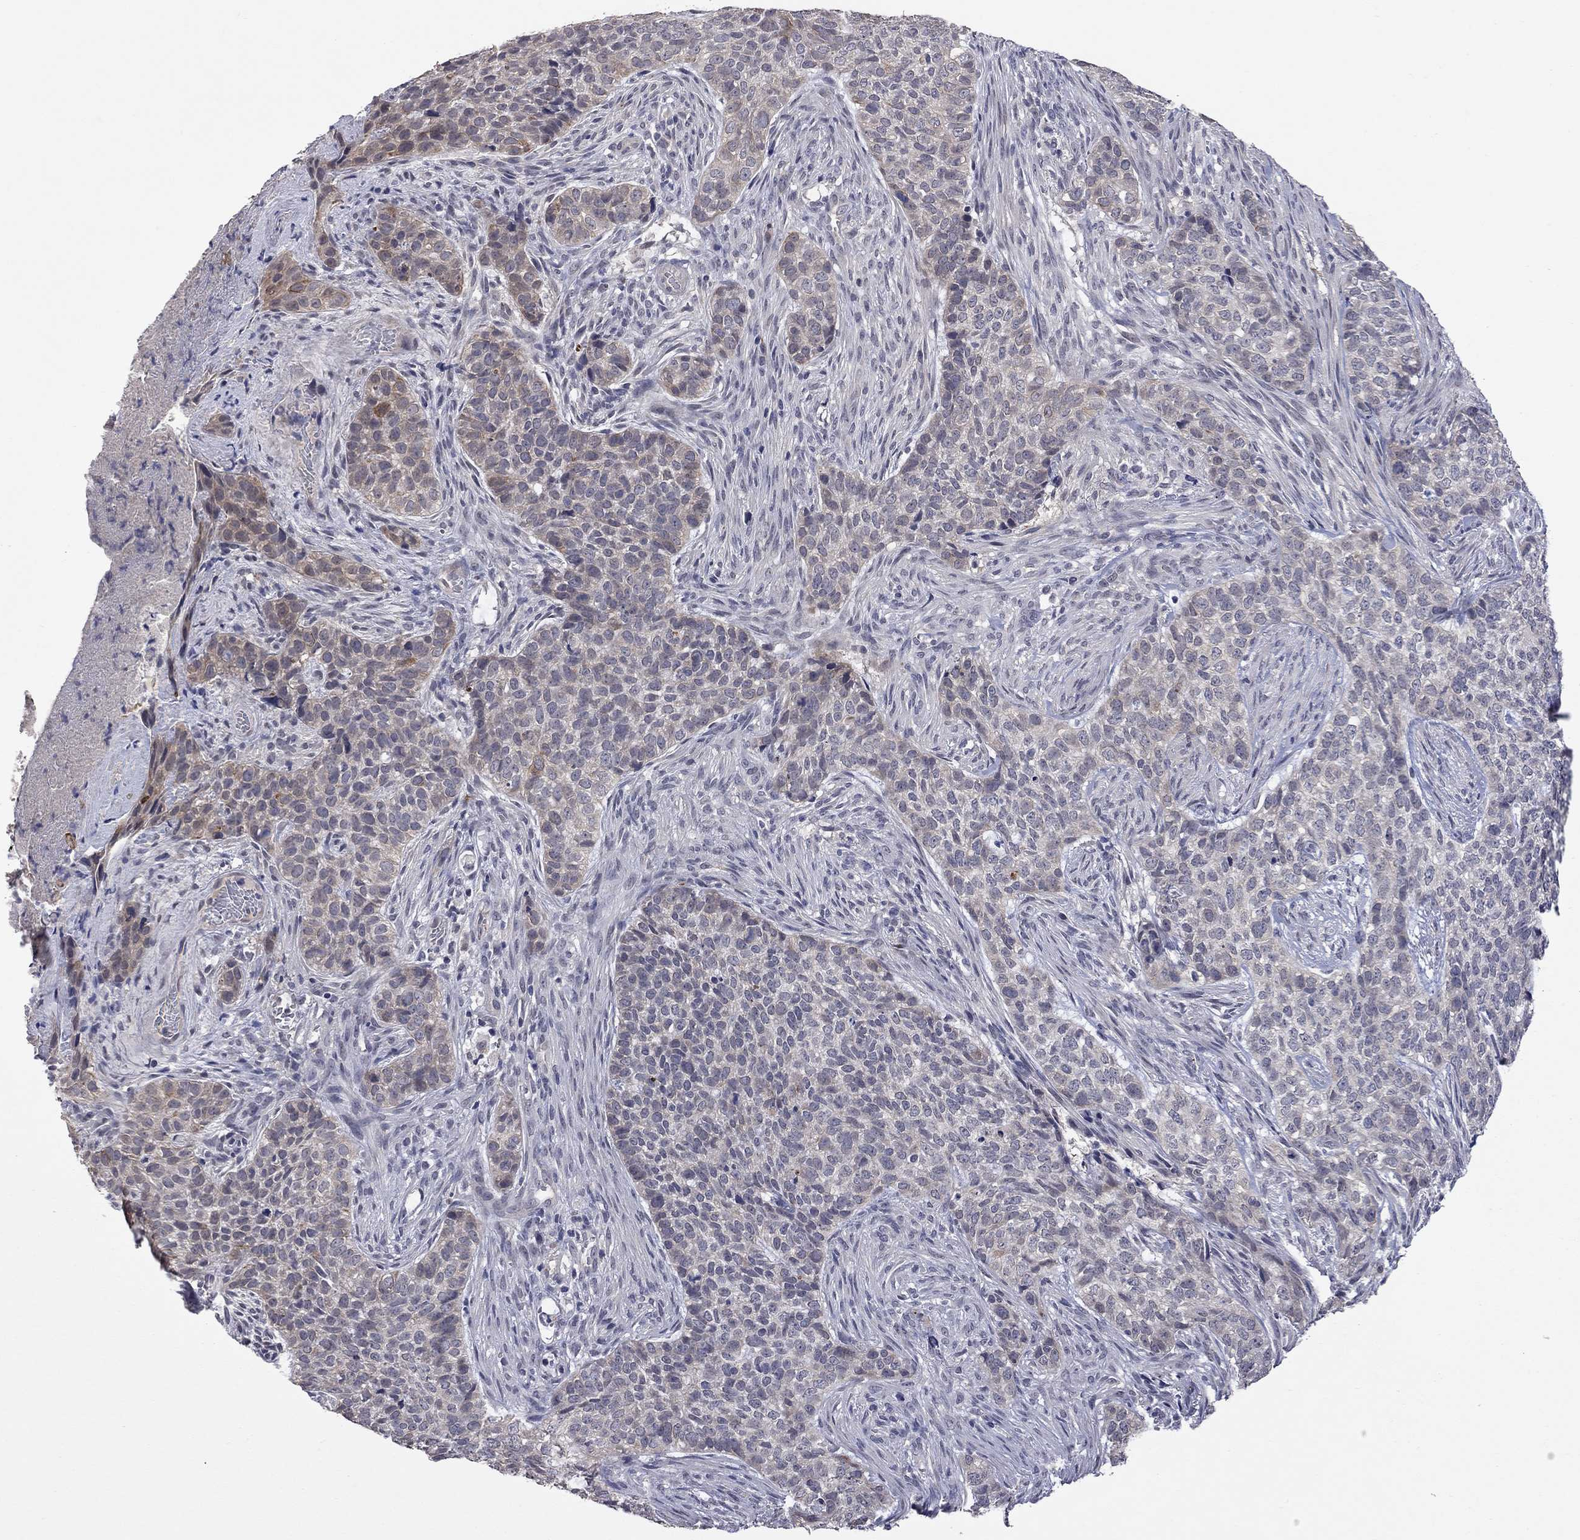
{"staining": {"intensity": "weak", "quantity": "<25%", "location": "cytoplasmic/membranous"}, "tissue": "skin cancer", "cell_type": "Tumor cells", "image_type": "cancer", "snomed": [{"axis": "morphology", "description": "Basal cell carcinoma"}, {"axis": "topography", "description": "Skin"}], "caption": "The photomicrograph displays no staining of tumor cells in skin cancer (basal cell carcinoma). (Stains: DAB (3,3'-diaminobenzidine) IHC with hematoxylin counter stain, Microscopy: brightfield microscopy at high magnification).", "gene": "FABP12", "patient": {"sex": "female", "age": 69}}